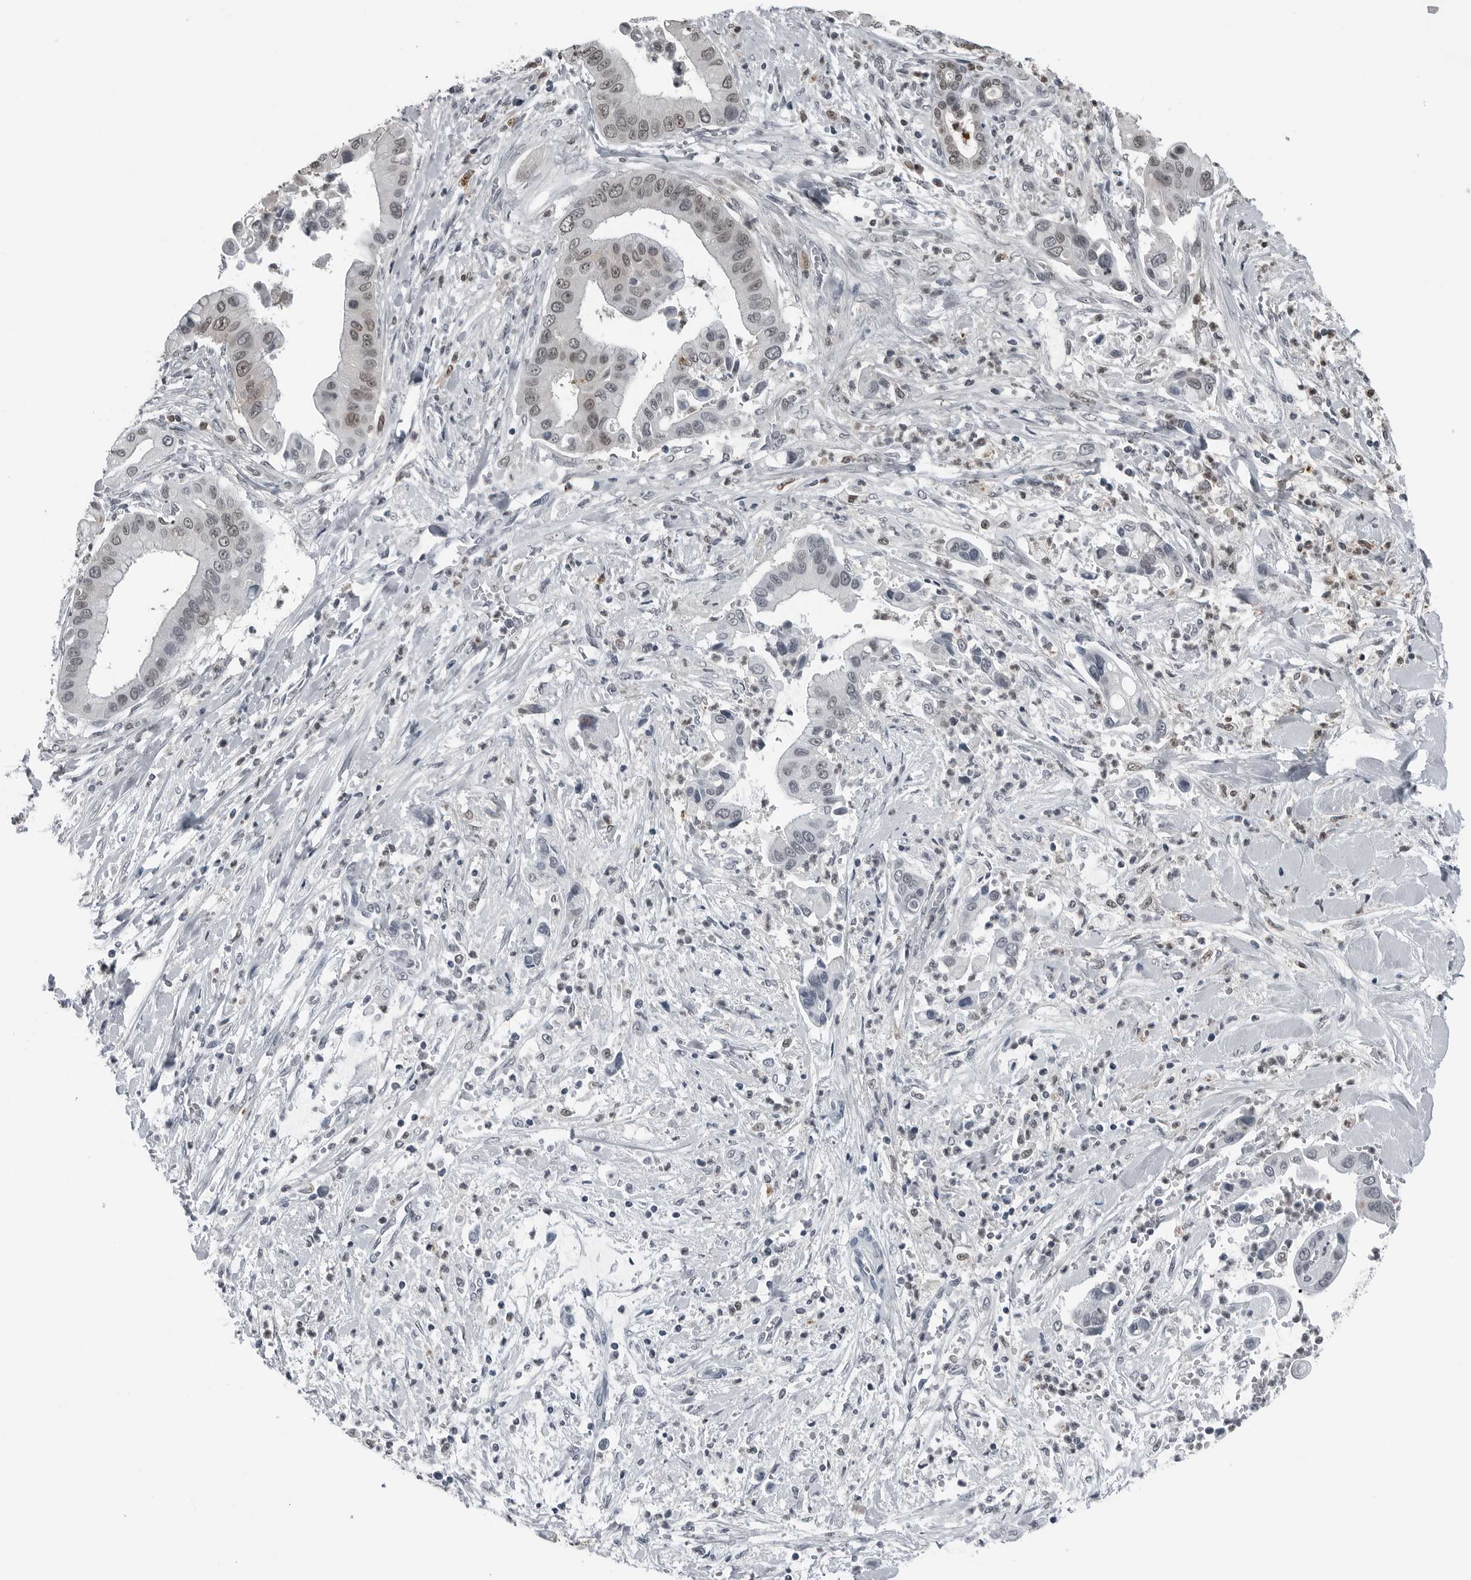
{"staining": {"intensity": "weak", "quantity": "25%-75%", "location": "nuclear"}, "tissue": "liver cancer", "cell_type": "Tumor cells", "image_type": "cancer", "snomed": [{"axis": "morphology", "description": "Cholangiocarcinoma"}, {"axis": "topography", "description": "Liver"}], "caption": "This is a photomicrograph of immunohistochemistry (IHC) staining of liver cholangiocarcinoma, which shows weak staining in the nuclear of tumor cells.", "gene": "AKR1A1", "patient": {"sex": "female", "age": 54}}